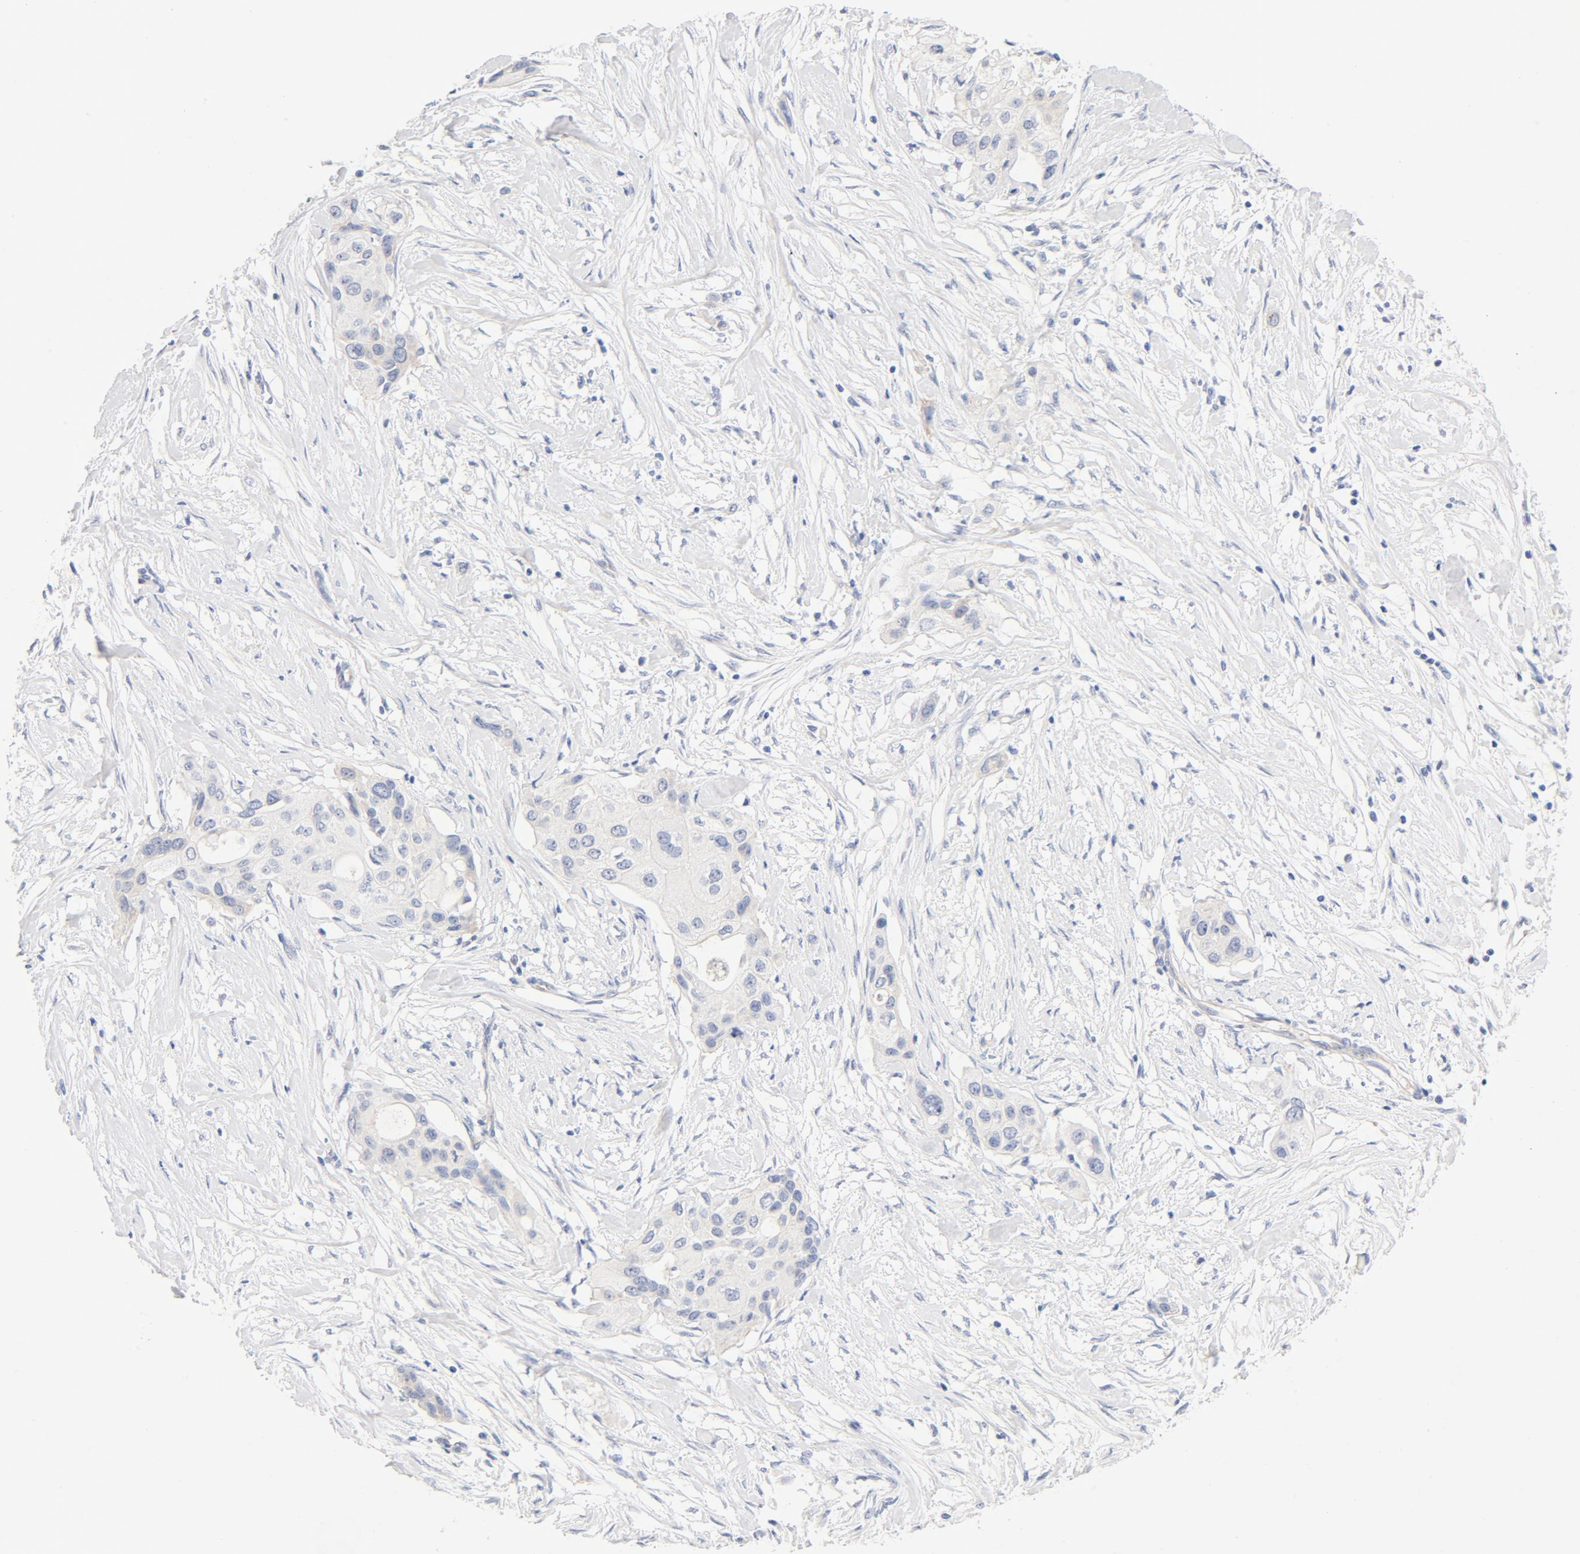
{"staining": {"intensity": "negative", "quantity": "none", "location": "none"}, "tissue": "pancreatic cancer", "cell_type": "Tumor cells", "image_type": "cancer", "snomed": [{"axis": "morphology", "description": "Adenocarcinoma, NOS"}, {"axis": "topography", "description": "Pancreas"}], "caption": "A photomicrograph of pancreatic adenocarcinoma stained for a protein displays no brown staining in tumor cells. (Immunohistochemistry, brightfield microscopy, high magnification).", "gene": "HOMER1", "patient": {"sex": "female", "age": 60}}